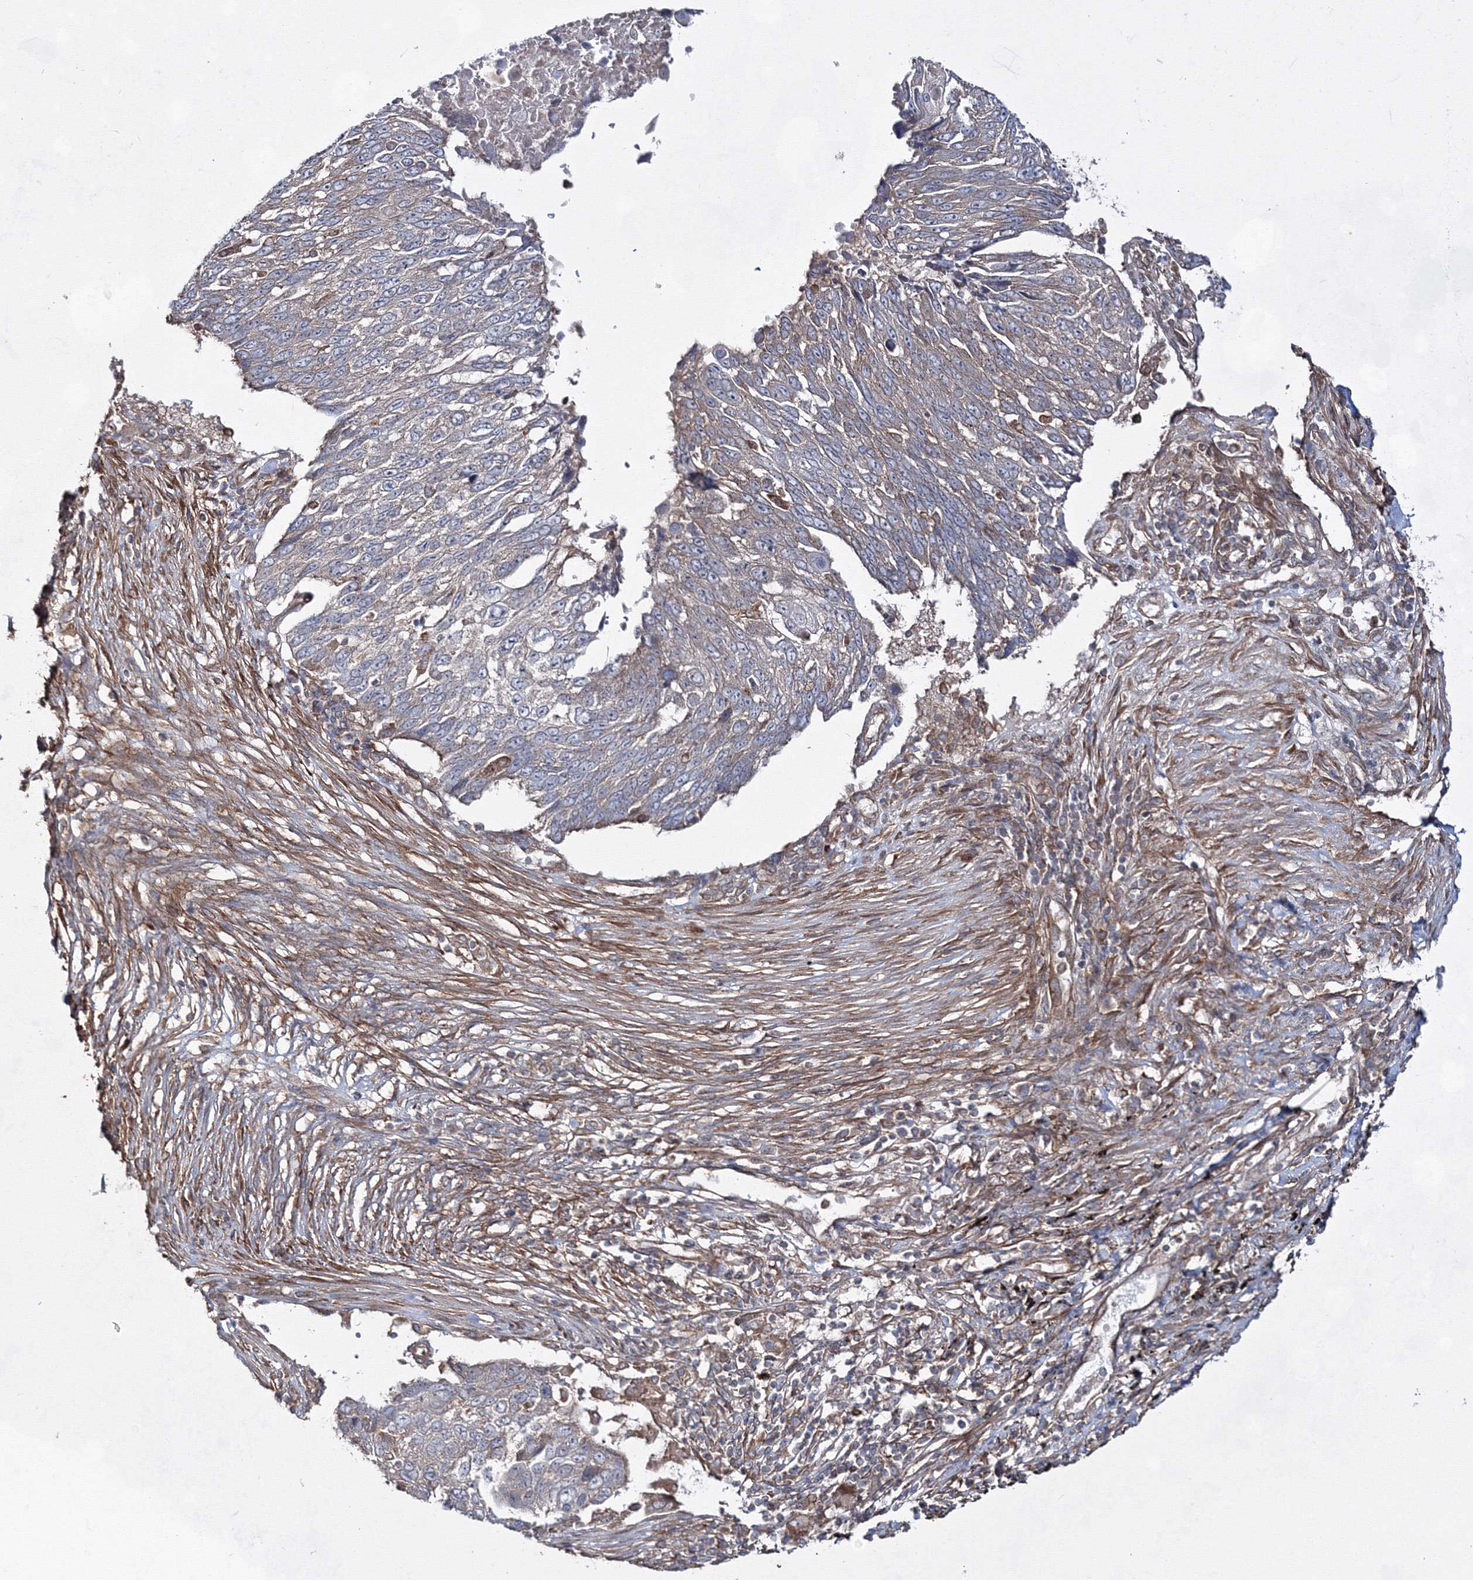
{"staining": {"intensity": "weak", "quantity": "<25%", "location": "cytoplasmic/membranous"}, "tissue": "lung cancer", "cell_type": "Tumor cells", "image_type": "cancer", "snomed": [{"axis": "morphology", "description": "Squamous cell carcinoma, NOS"}, {"axis": "topography", "description": "Lung"}], "caption": "Protein analysis of lung cancer (squamous cell carcinoma) shows no significant staining in tumor cells.", "gene": "EXOC6", "patient": {"sex": "male", "age": 66}}